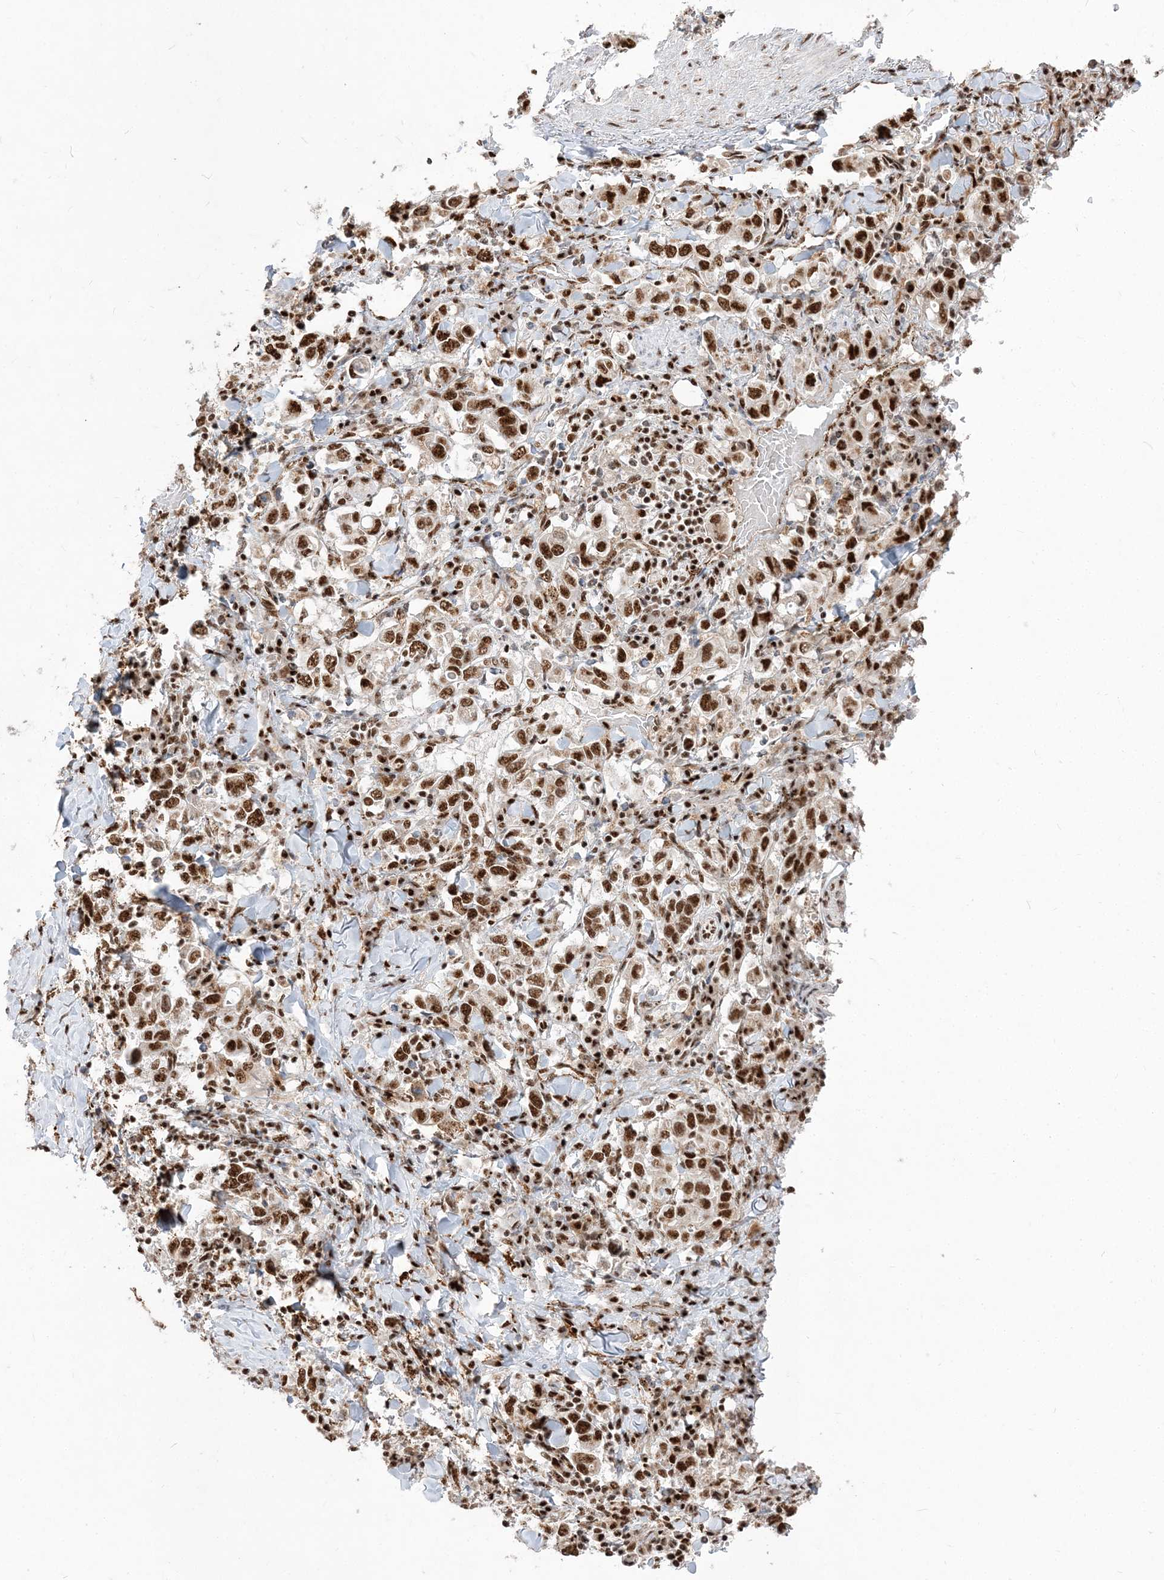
{"staining": {"intensity": "strong", "quantity": ">75%", "location": "nuclear"}, "tissue": "stomach cancer", "cell_type": "Tumor cells", "image_type": "cancer", "snomed": [{"axis": "morphology", "description": "Adenocarcinoma, NOS"}, {"axis": "topography", "description": "Stomach, upper"}], "caption": "The histopathology image displays a brown stain indicating the presence of a protein in the nuclear of tumor cells in stomach cancer. (Stains: DAB in brown, nuclei in blue, Microscopy: brightfield microscopy at high magnification).", "gene": "RBM17", "patient": {"sex": "male", "age": 62}}